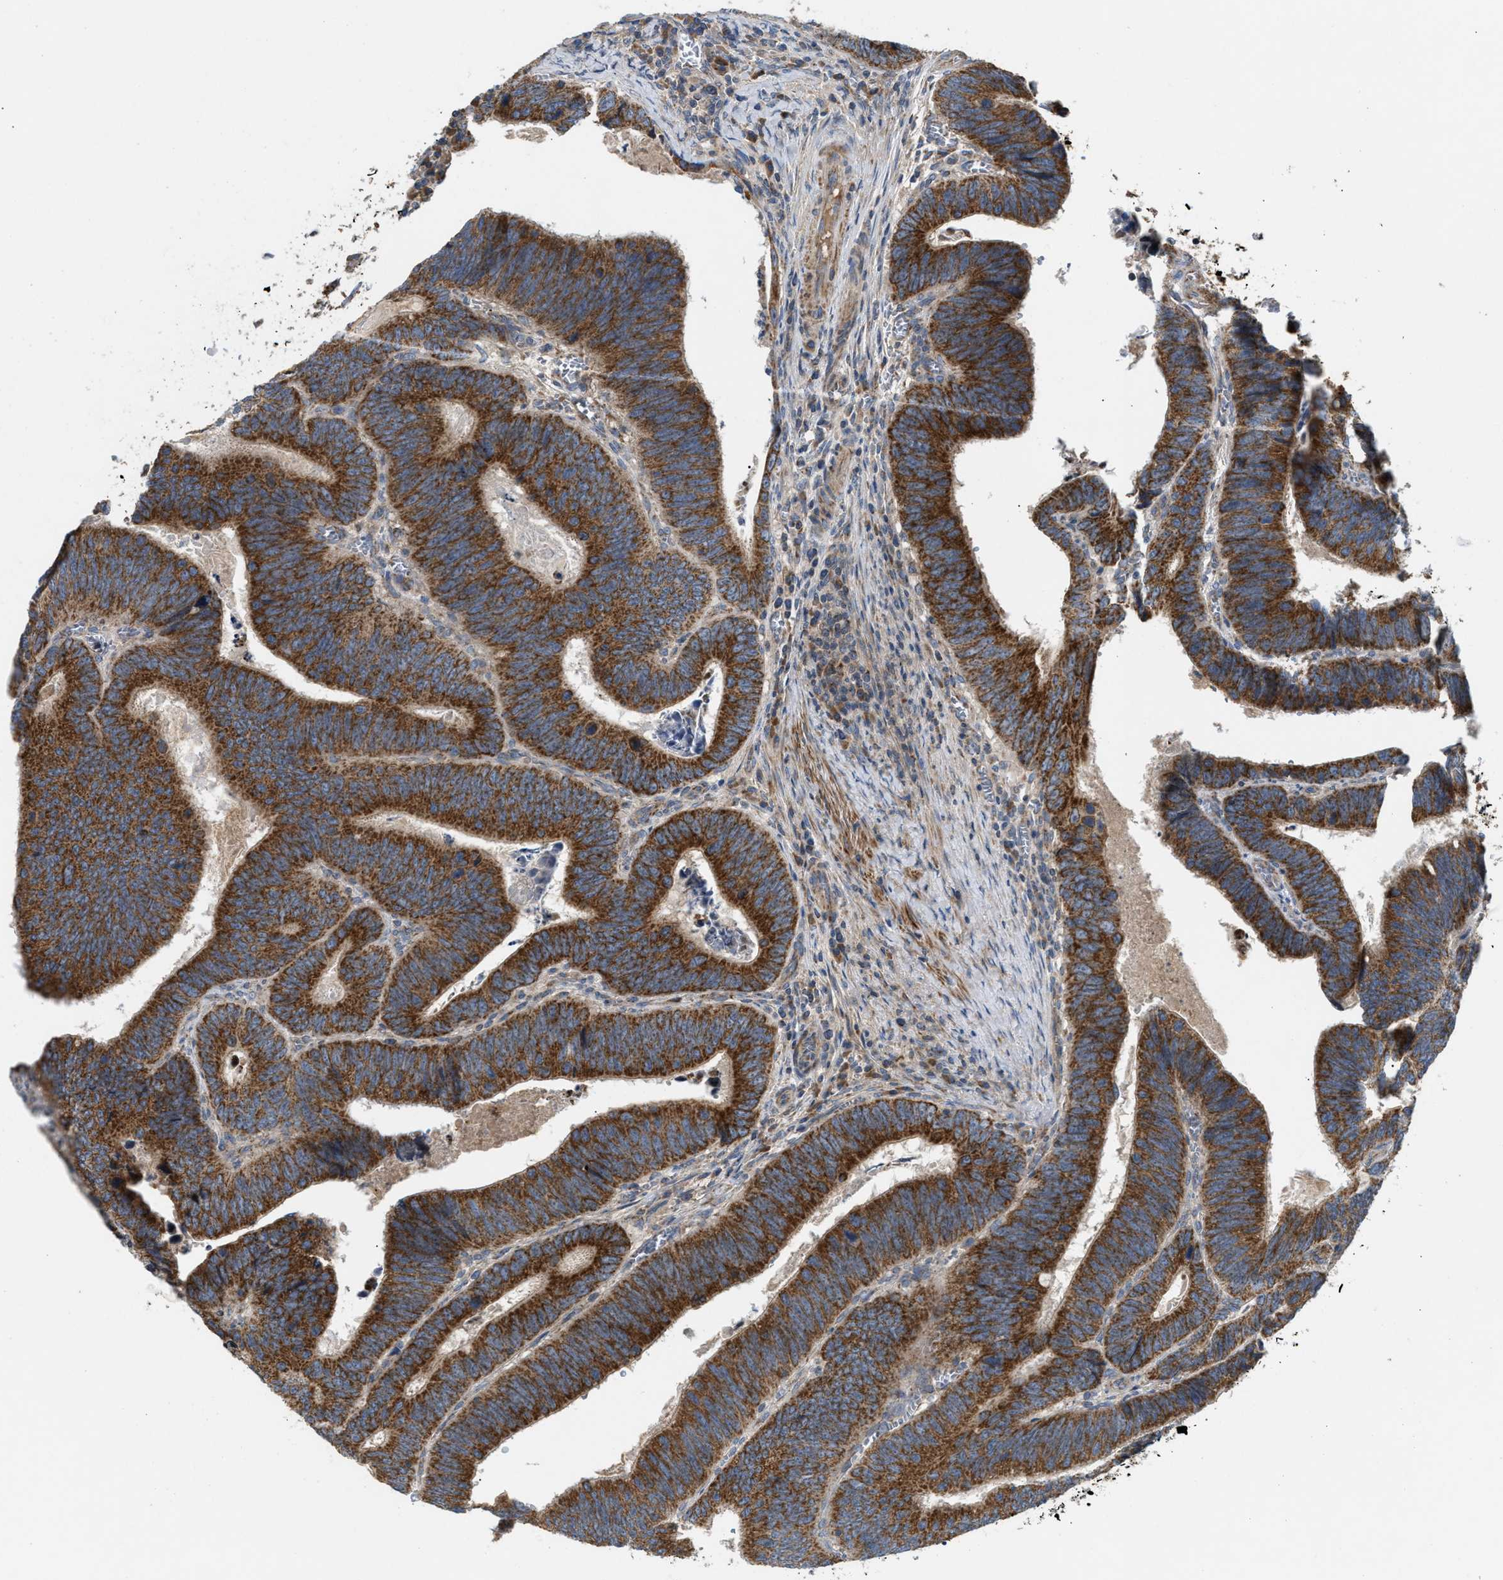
{"staining": {"intensity": "strong", "quantity": ">75%", "location": "cytoplasmic/membranous"}, "tissue": "colorectal cancer", "cell_type": "Tumor cells", "image_type": "cancer", "snomed": [{"axis": "morphology", "description": "Inflammation, NOS"}, {"axis": "morphology", "description": "Adenocarcinoma, NOS"}, {"axis": "topography", "description": "Colon"}], "caption": "Protein staining displays strong cytoplasmic/membranous staining in about >75% of tumor cells in adenocarcinoma (colorectal).", "gene": "TACO1", "patient": {"sex": "male", "age": 72}}